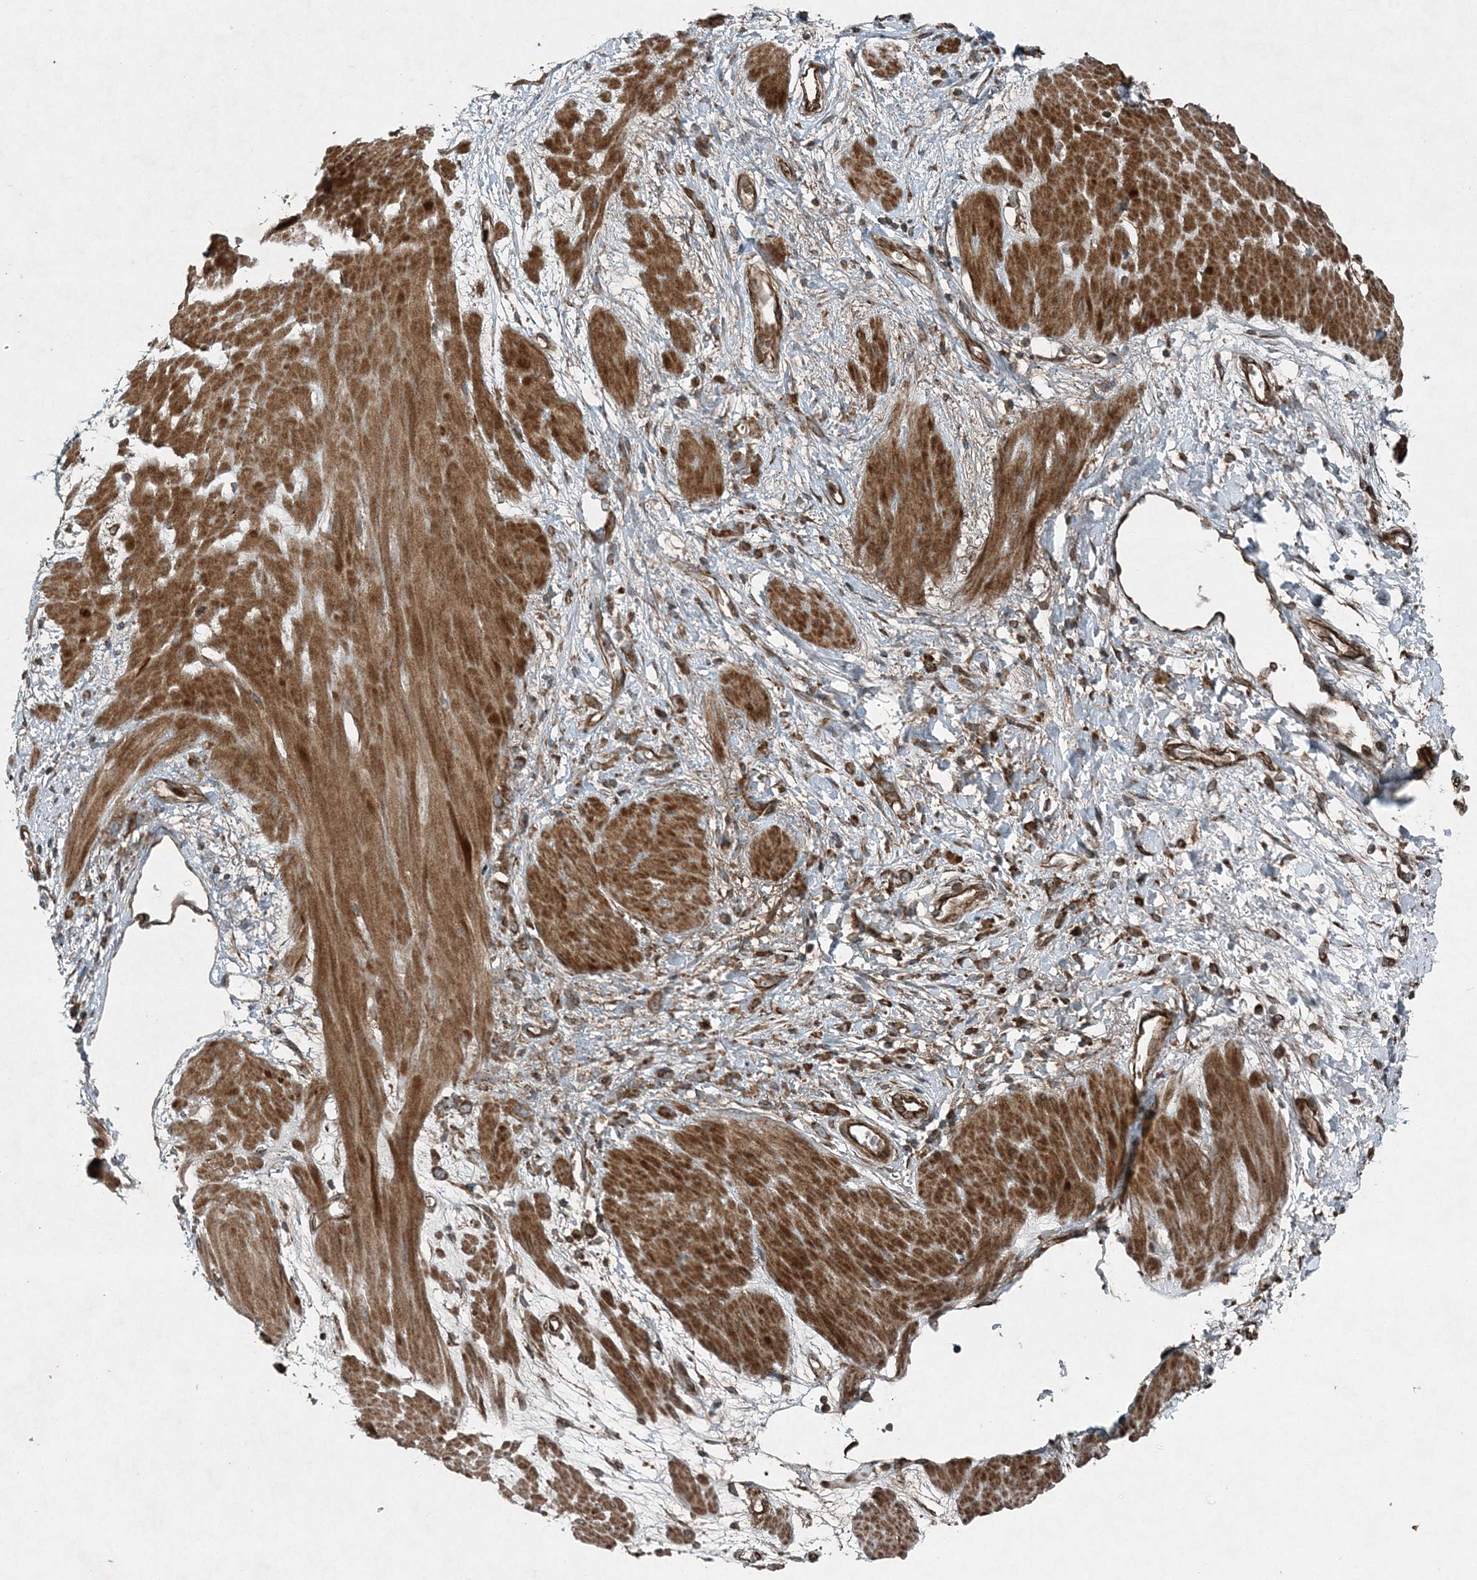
{"staining": {"intensity": "moderate", "quantity": ">75%", "location": "cytoplasmic/membranous"}, "tissue": "stomach cancer", "cell_type": "Tumor cells", "image_type": "cancer", "snomed": [{"axis": "morphology", "description": "Adenocarcinoma, NOS"}, {"axis": "topography", "description": "Stomach"}], "caption": "Tumor cells demonstrate moderate cytoplasmic/membranous staining in approximately >75% of cells in stomach cancer (adenocarcinoma).", "gene": "COPS7B", "patient": {"sex": "female", "age": 76}}